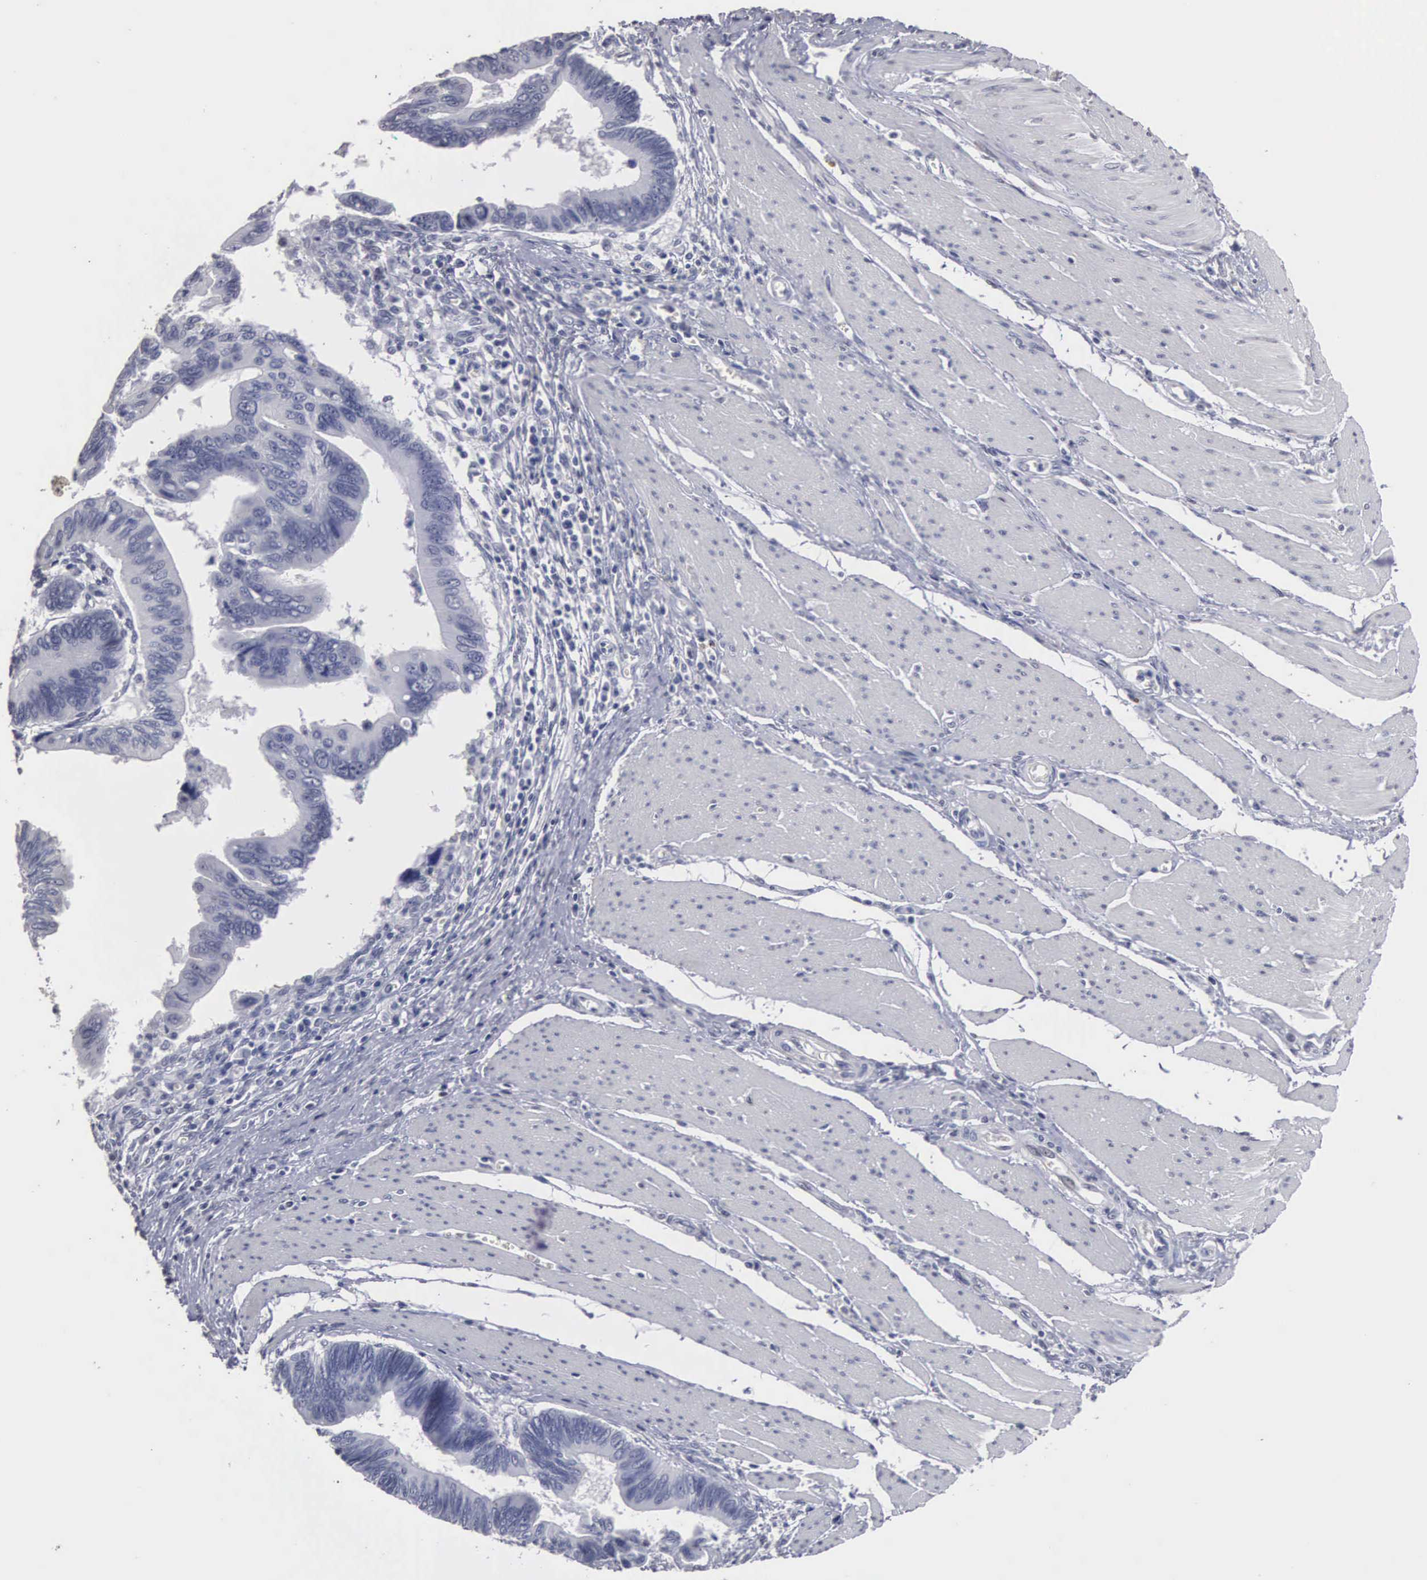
{"staining": {"intensity": "negative", "quantity": "none", "location": "none"}, "tissue": "pancreatic cancer", "cell_type": "Tumor cells", "image_type": "cancer", "snomed": [{"axis": "morphology", "description": "Adenocarcinoma, NOS"}, {"axis": "topography", "description": "Pancreas"}], "caption": "Immunohistochemistry photomicrograph of neoplastic tissue: adenocarcinoma (pancreatic) stained with DAB shows no significant protein staining in tumor cells.", "gene": "UPB1", "patient": {"sex": "female", "age": 70}}